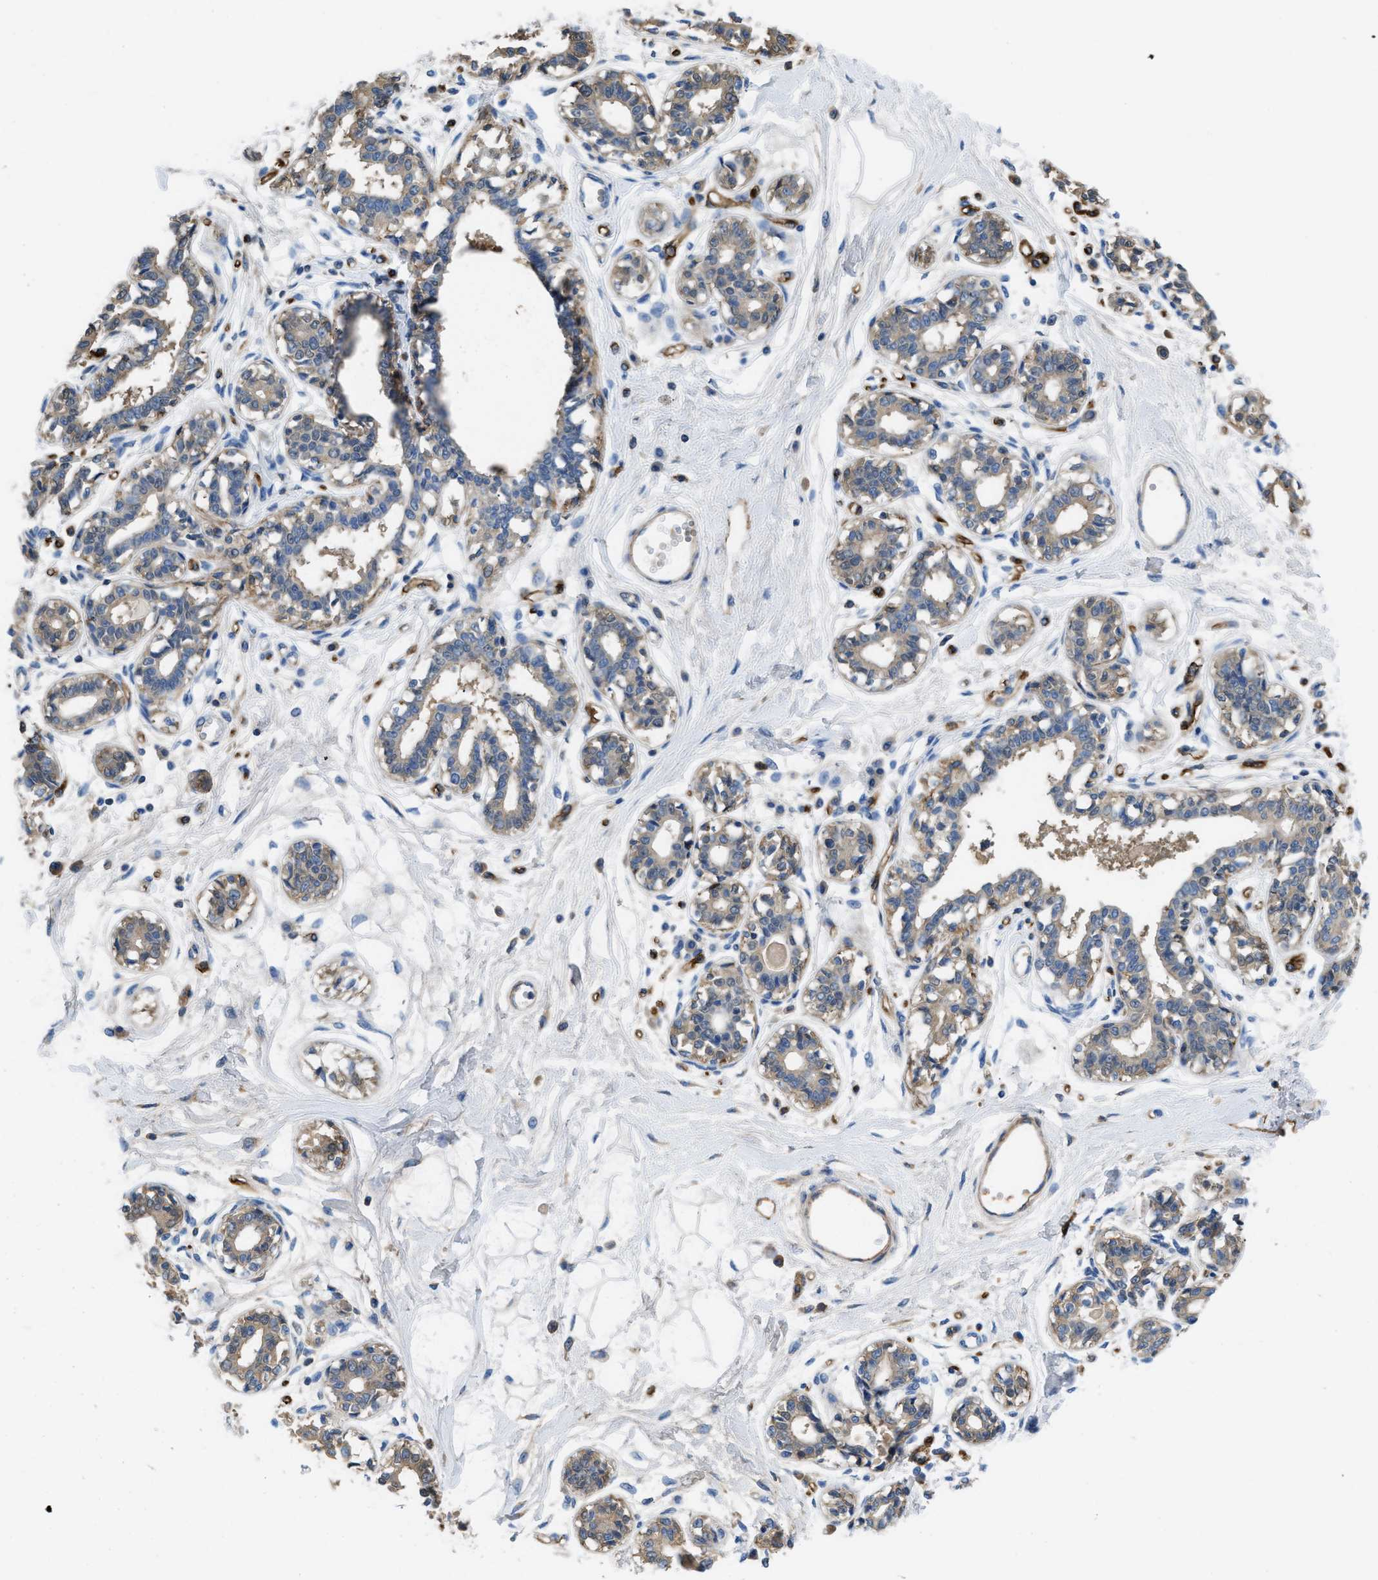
{"staining": {"intensity": "negative", "quantity": "none", "location": "none"}, "tissue": "breast", "cell_type": "Adipocytes", "image_type": "normal", "snomed": [{"axis": "morphology", "description": "Normal tissue, NOS"}, {"axis": "topography", "description": "Breast"}], "caption": "This photomicrograph is of benign breast stained with IHC to label a protein in brown with the nuclei are counter-stained blue. There is no expression in adipocytes. (Brightfield microscopy of DAB (3,3'-diaminobenzidine) immunohistochemistry (IHC) at high magnification).", "gene": "SPEG", "patient": {"sex": "female", "age": 45}}